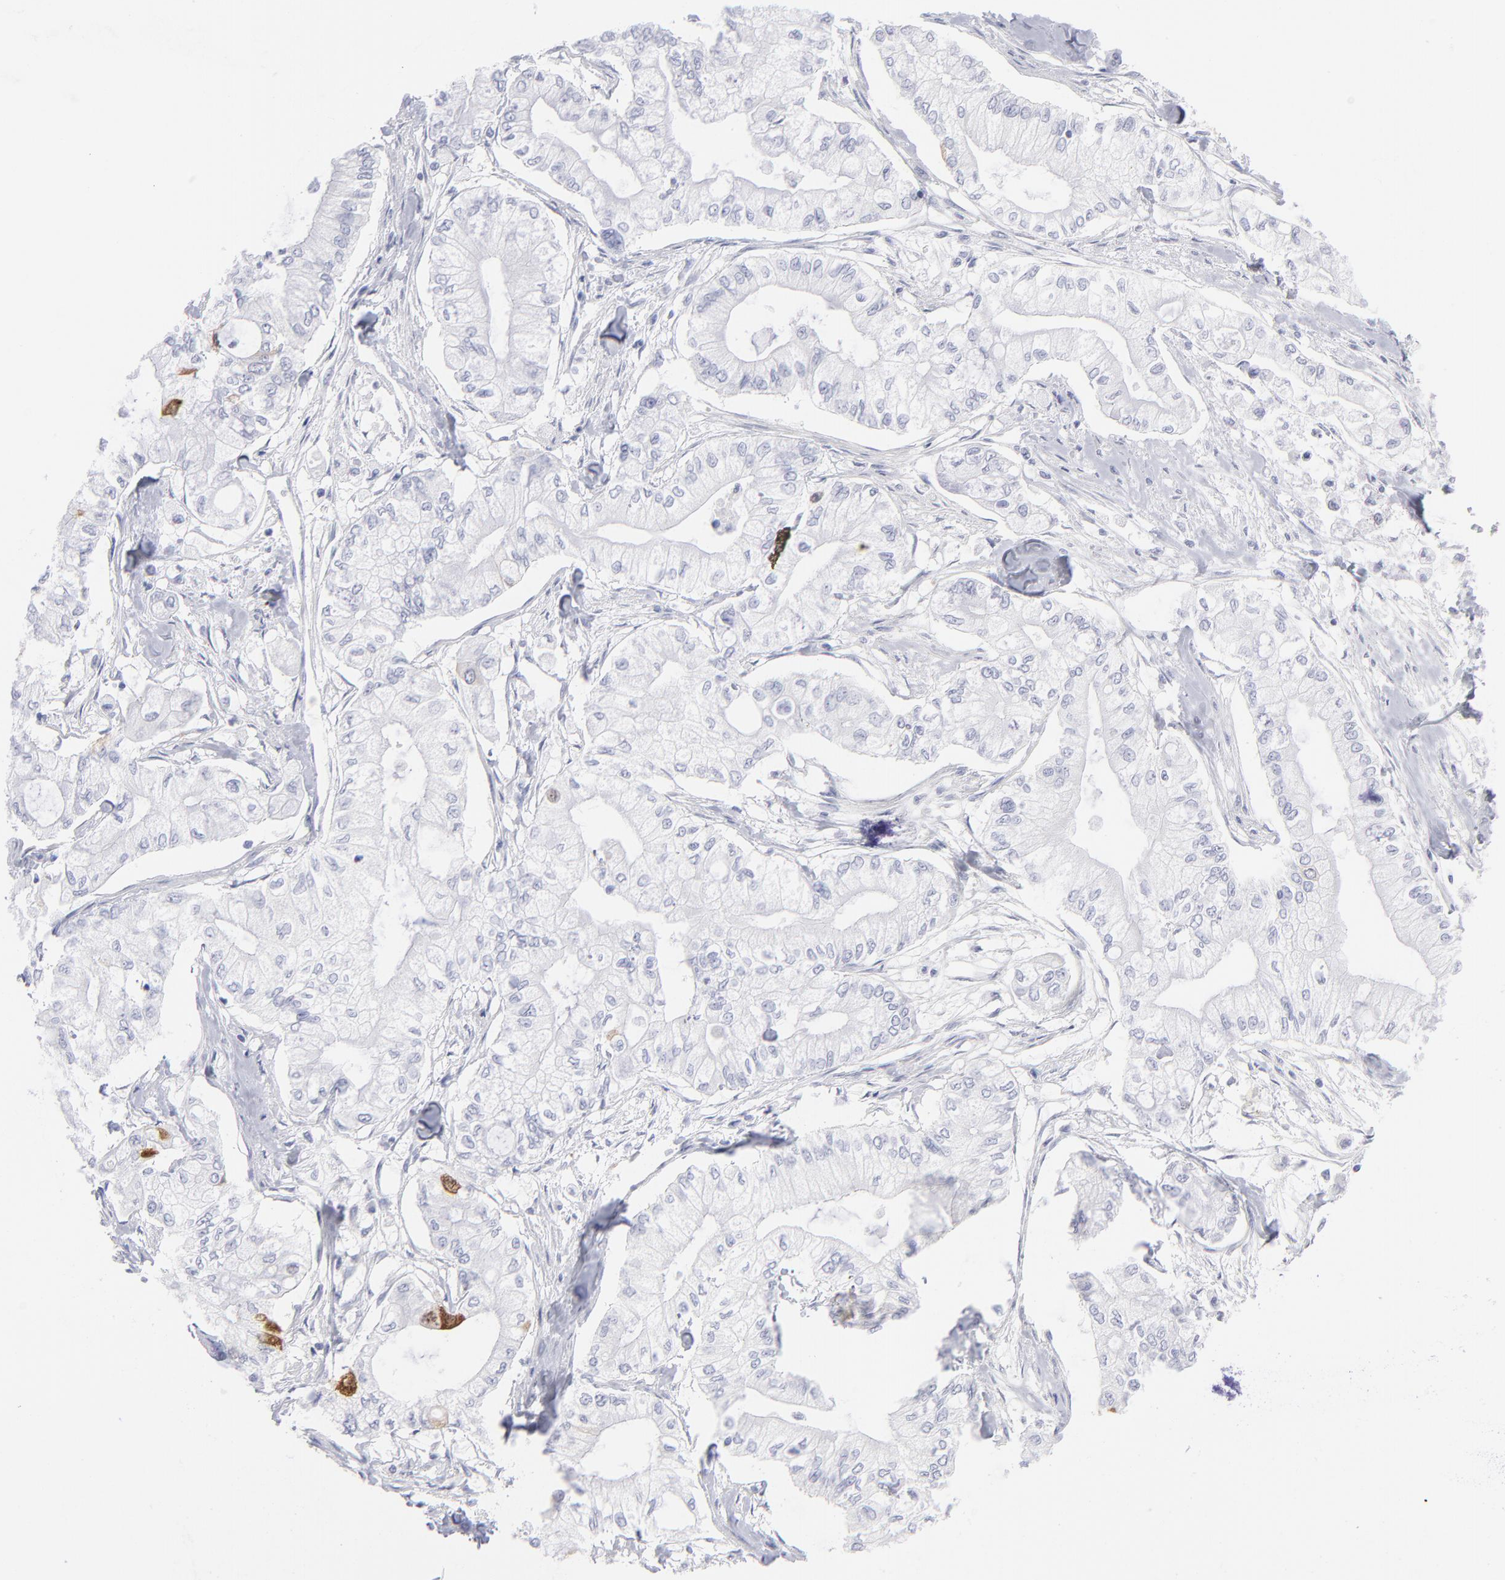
{"staining": {"intensity": "strong", "quantity": "<25%", "location": "cytoplasmic/membranous"}, "tissue": "pancreatic cancer", "cell_type": "Tumor cells", "image_type": "cancer", "snomed": [{"axis": "morphology", "description": "Adenocarcinoma, NOS"}, {"axis": "topography", "description": "Pancreas"}], "caption": "Strong cytoplasmic/membranous protein staining is present in approximately <25% of tumor cells in pancreatic cancer (adenocarcinoma).", "gene": "CCNB1", "patient": {"sex": "male", "age": 79}}